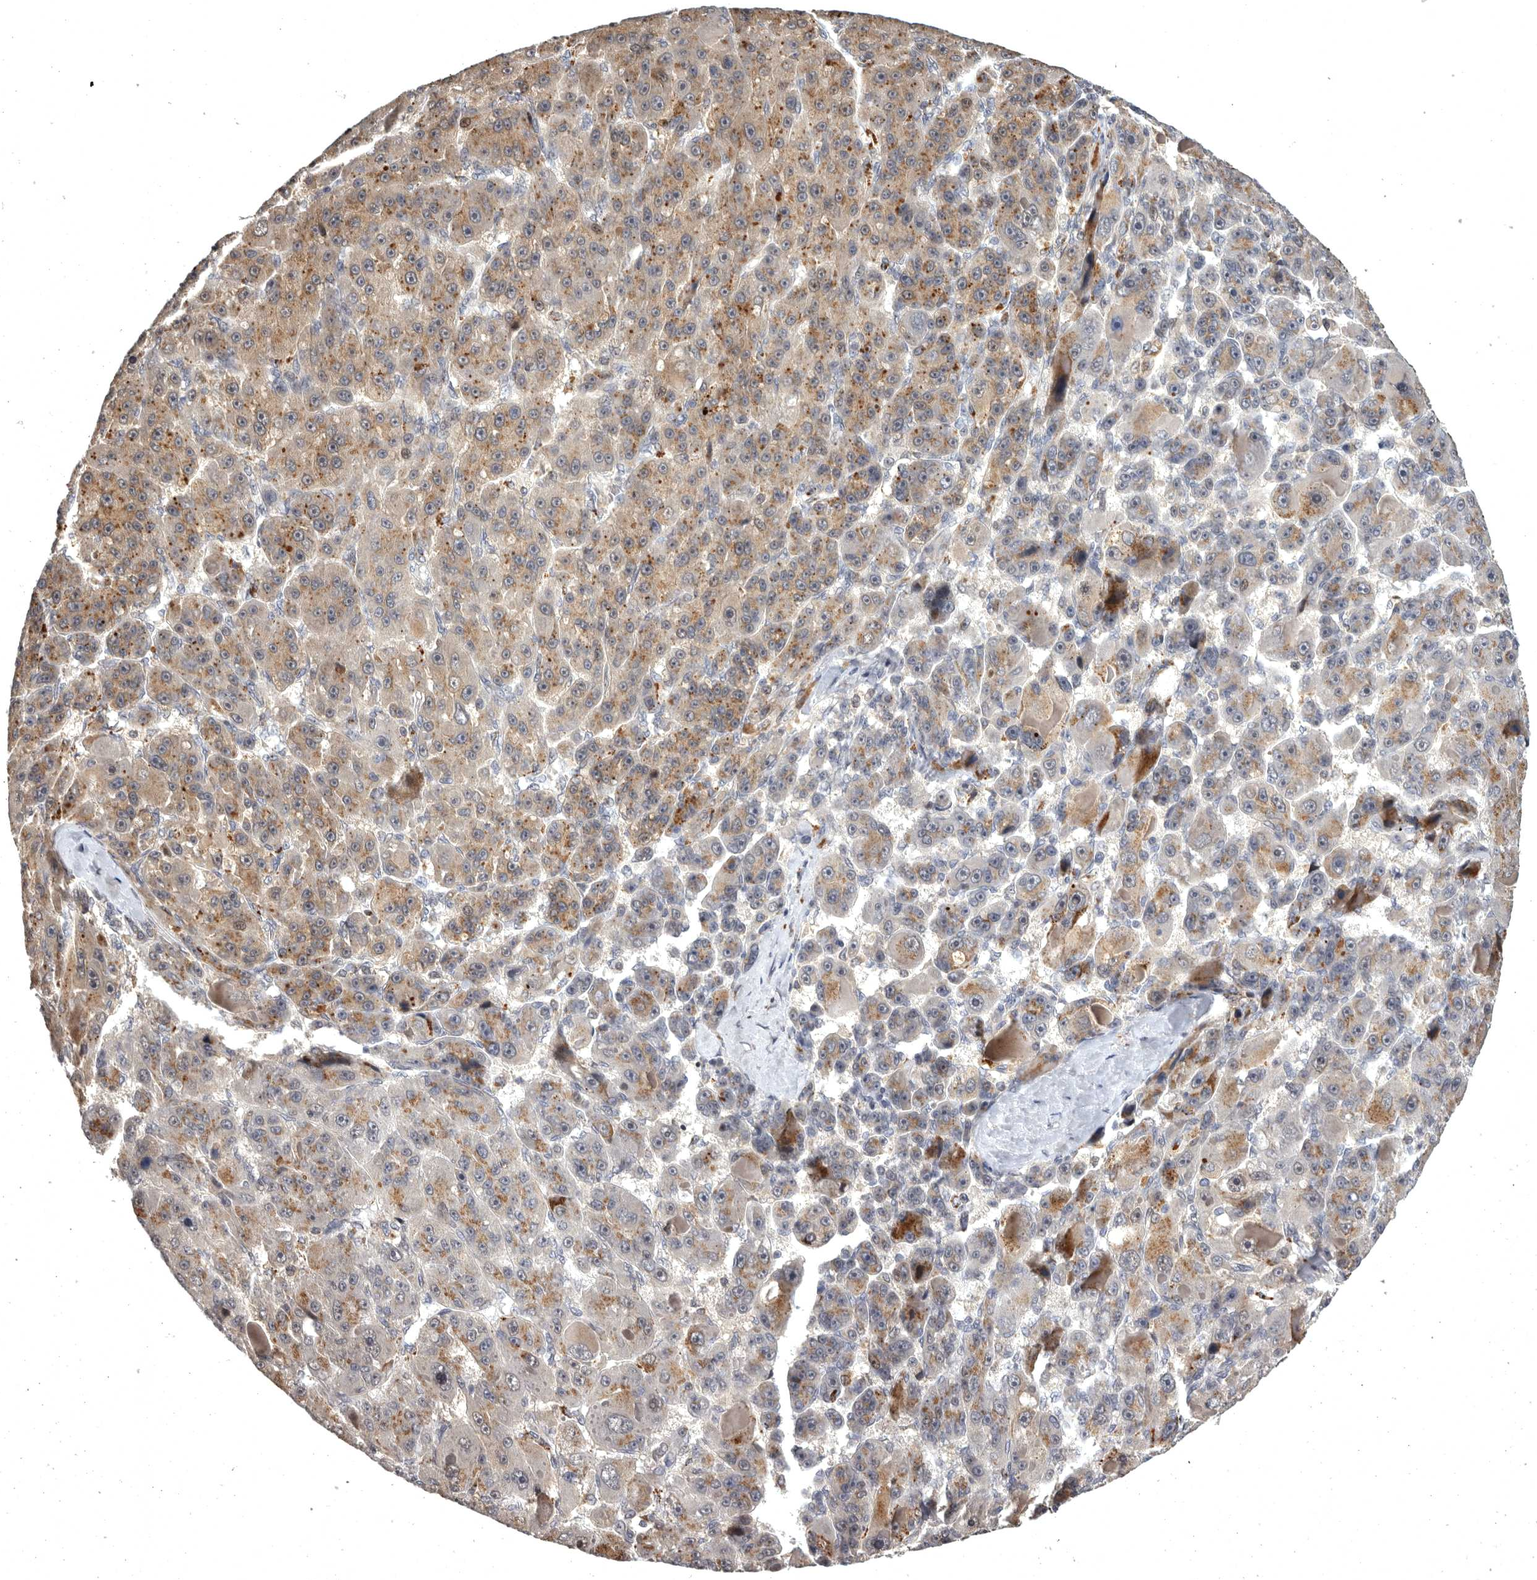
{"staining": {"intensity": "weak", "quantity": ">75%", "location": "cytoplasmic/membranous"}, "tissue": "liver cancer", "cell_type": "Tumor cells", "image_type": "cancer", "snomed": [{"axis": "morphology", "description": "Carcinoma, Hepatocellular, NOS"}, {"axis": "topography", "description": "Liver"}], "caption": "Protein analysis of hepatocellular carcinoma (liver) tissue exhibits weak cytoplasmic/membranous expression in about >75% of tumor cells.", "gene": "MAN2A1", "patient": {"sex": "male", "age": 76}}